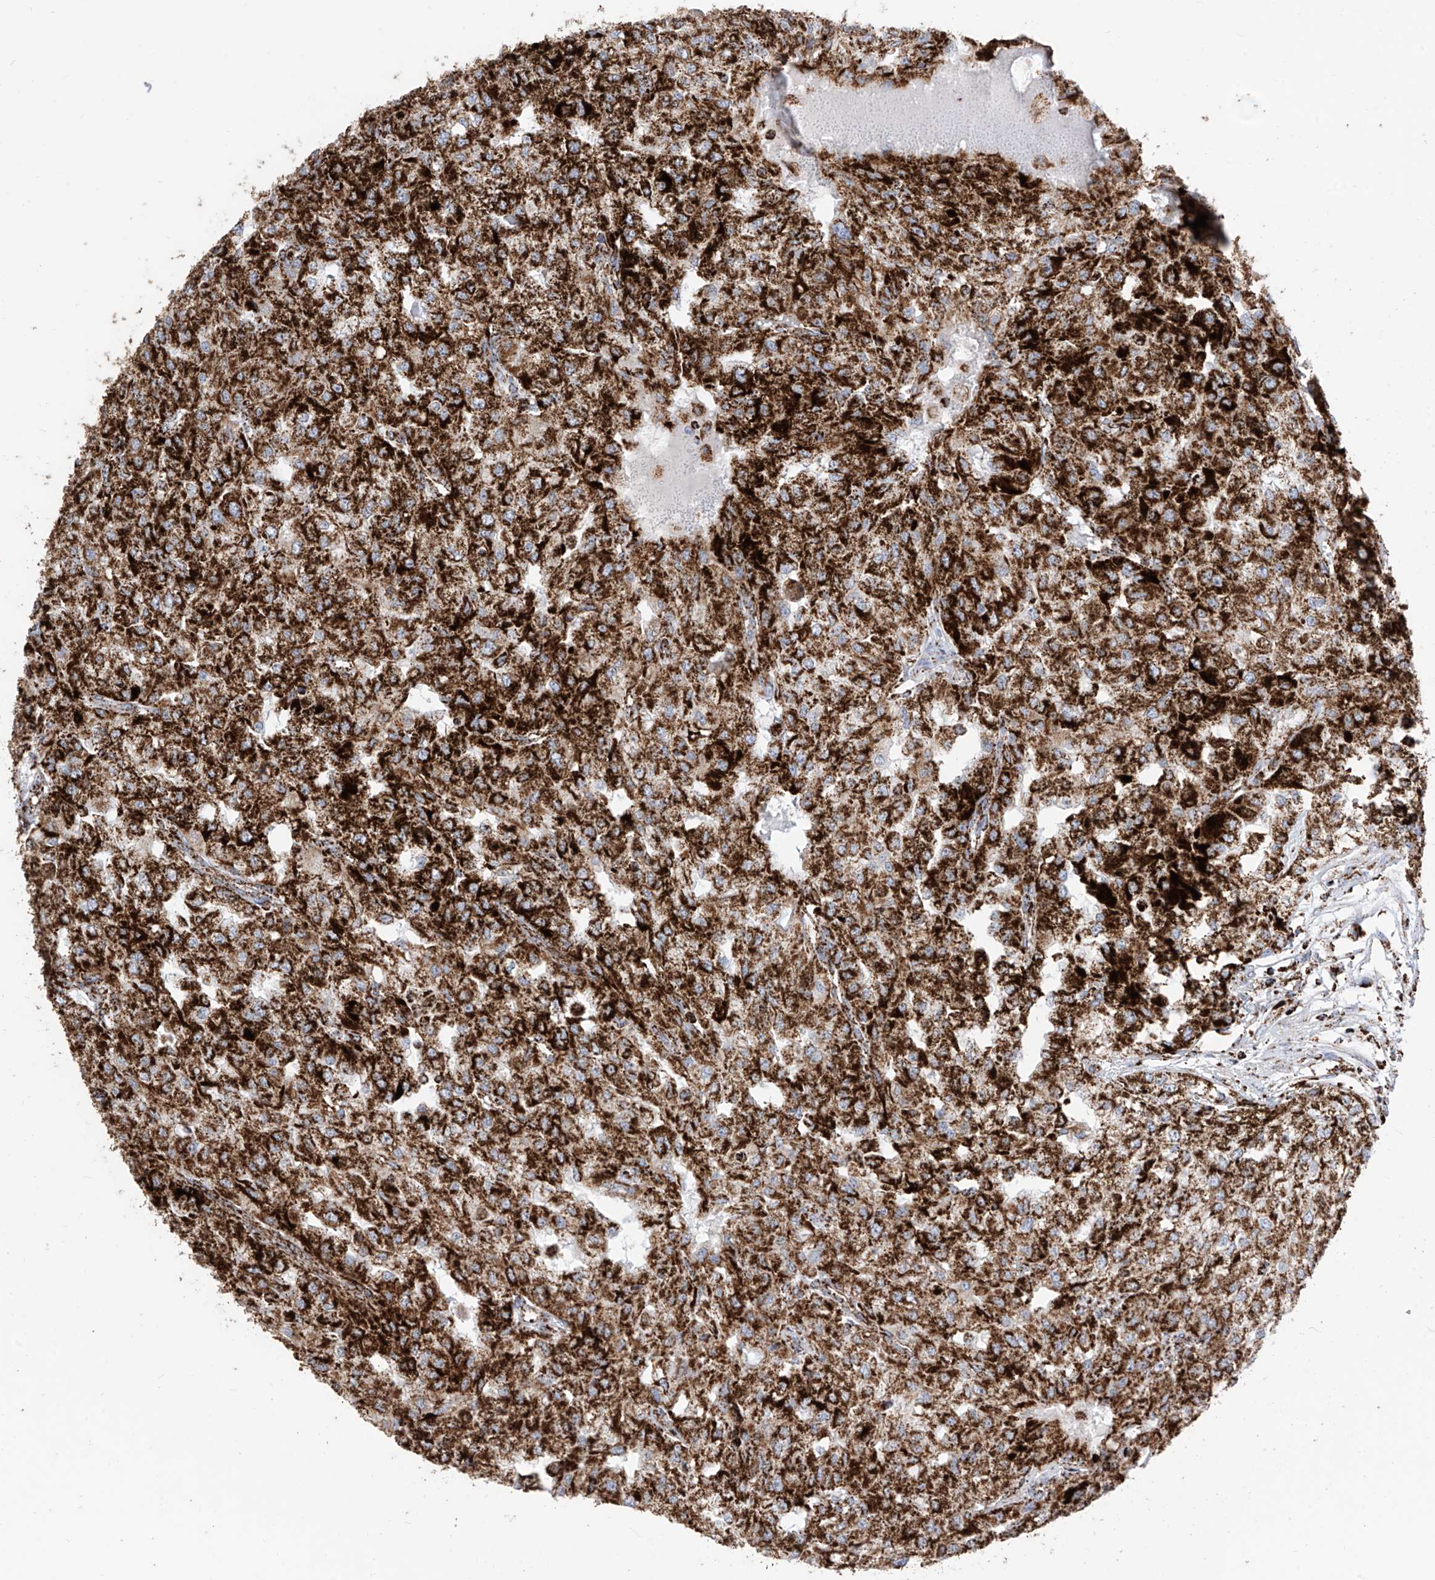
{"staining": {"intensity": "strong", "quantity": ">75%", "location": "cytoplasmic/membranous"}, "tissue": "renal cancer", "cell_type": "Tumor cells", "image_type": "cancer", "snomed": [{"axis": "morphology", "description": "Adenocarcinoma, NOS"}, {"axis": "topography", "description": "Kidney"}], "caption": "Strong cytoplasmic/membranous positivity is appreciated in about >75% of tumor cells in renal adenocarcinoma.", "gene": "COX5B", "patient": {"sex": "female", "age": 54}}